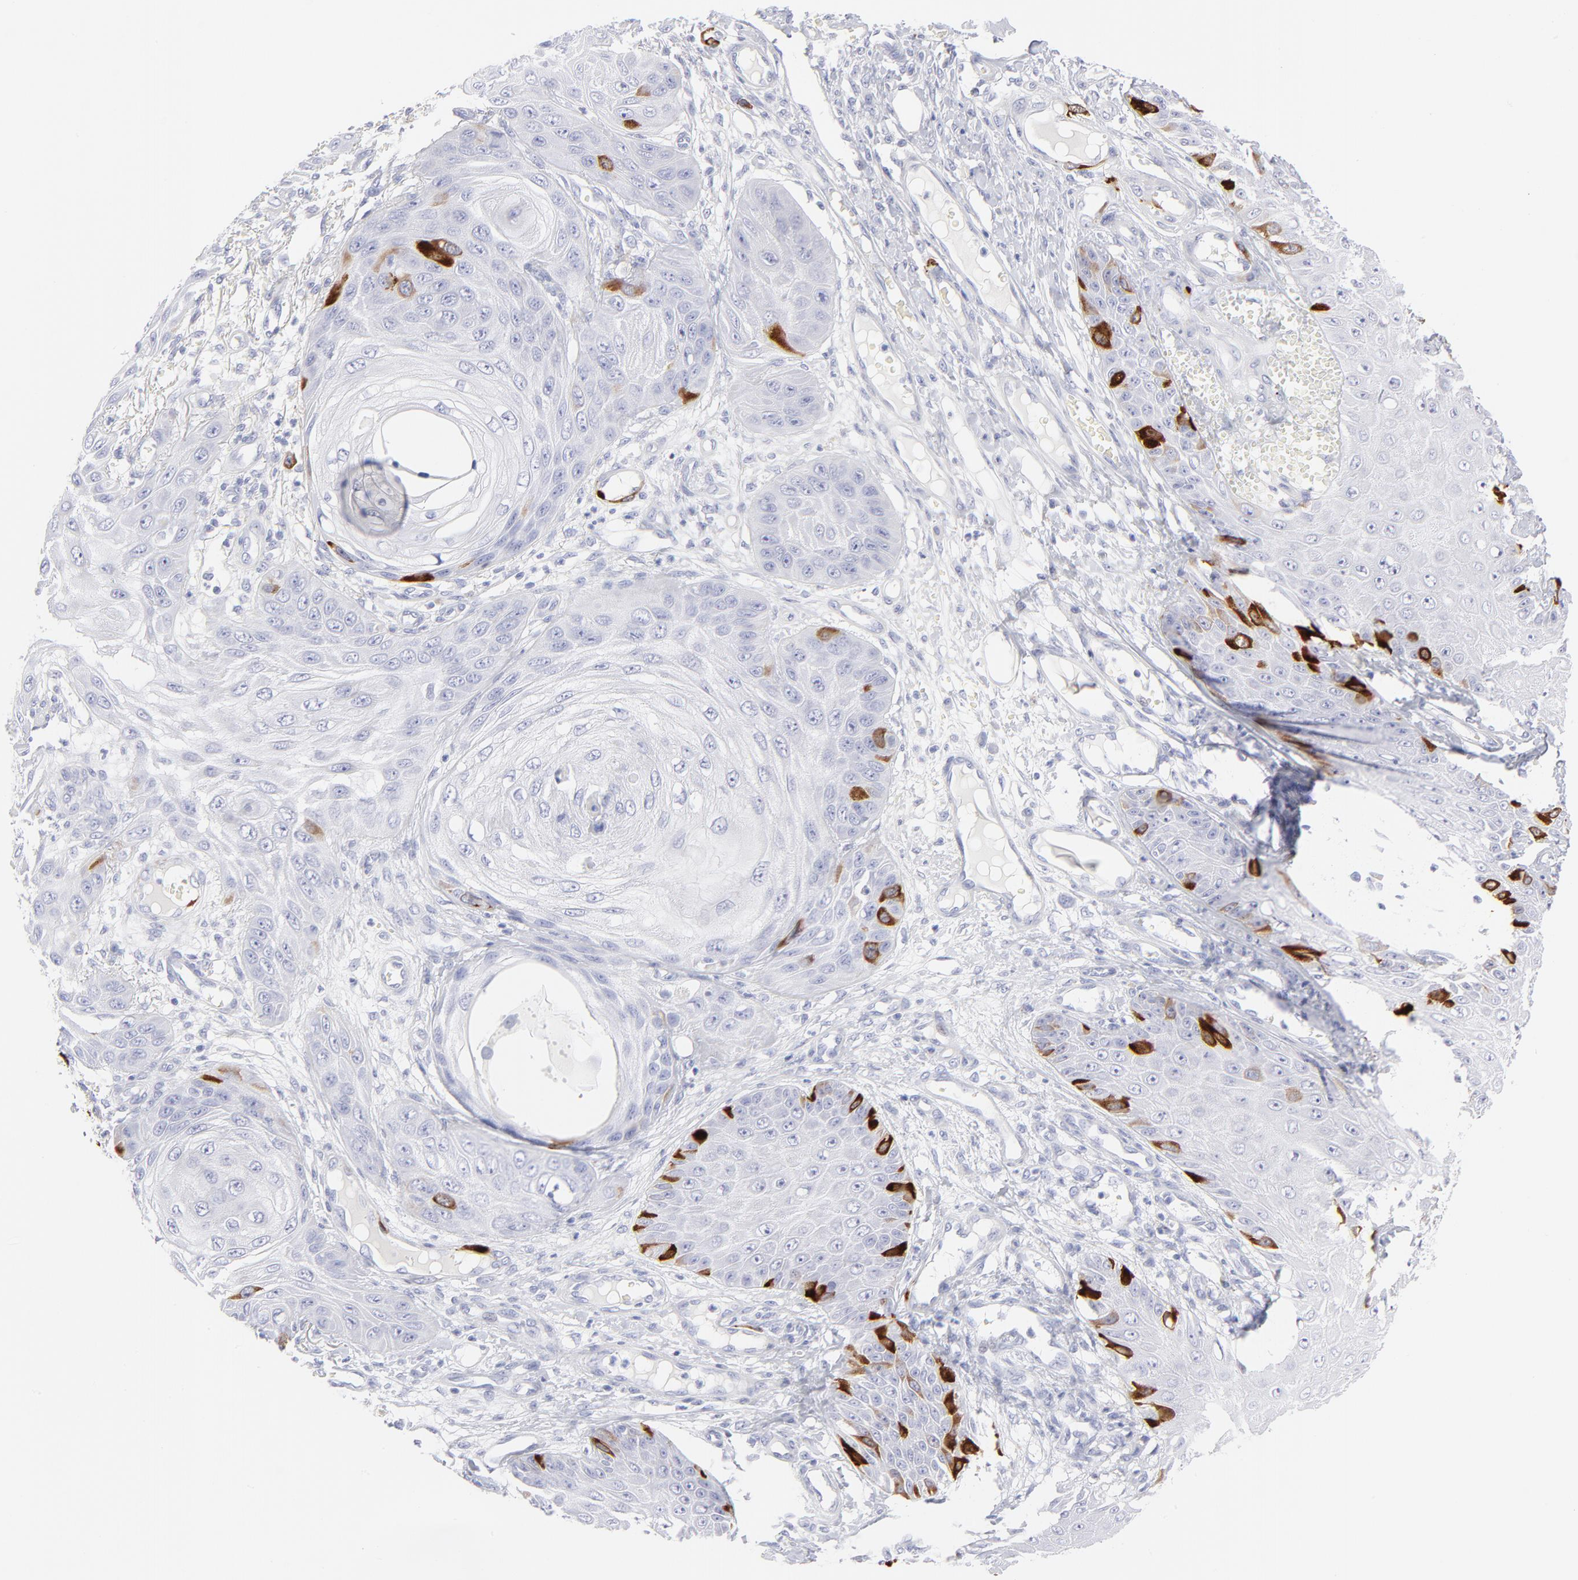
{"staining": {"intensity": "strong", "quantity": "<25%", "location": "cytoplasmic/membranous"}, "tissue": "skin cancer", "cell_type": "Tumor cells", "image_type": "cancer", "snomed": [{"axis": "morphology", "description": "Squamous cell carcinoma, NOS"}, {"axis": "topography", "description": "Skin"}], "caption": "Immunohistochemistry of human squamous cell carcinoma (skin) demonstrates medium levels of strong cytoplasmic/membranous staining in about <25% of tumor cells.", "gene": "CCNB1", "patient": {"sex": "female", "age": 40}}